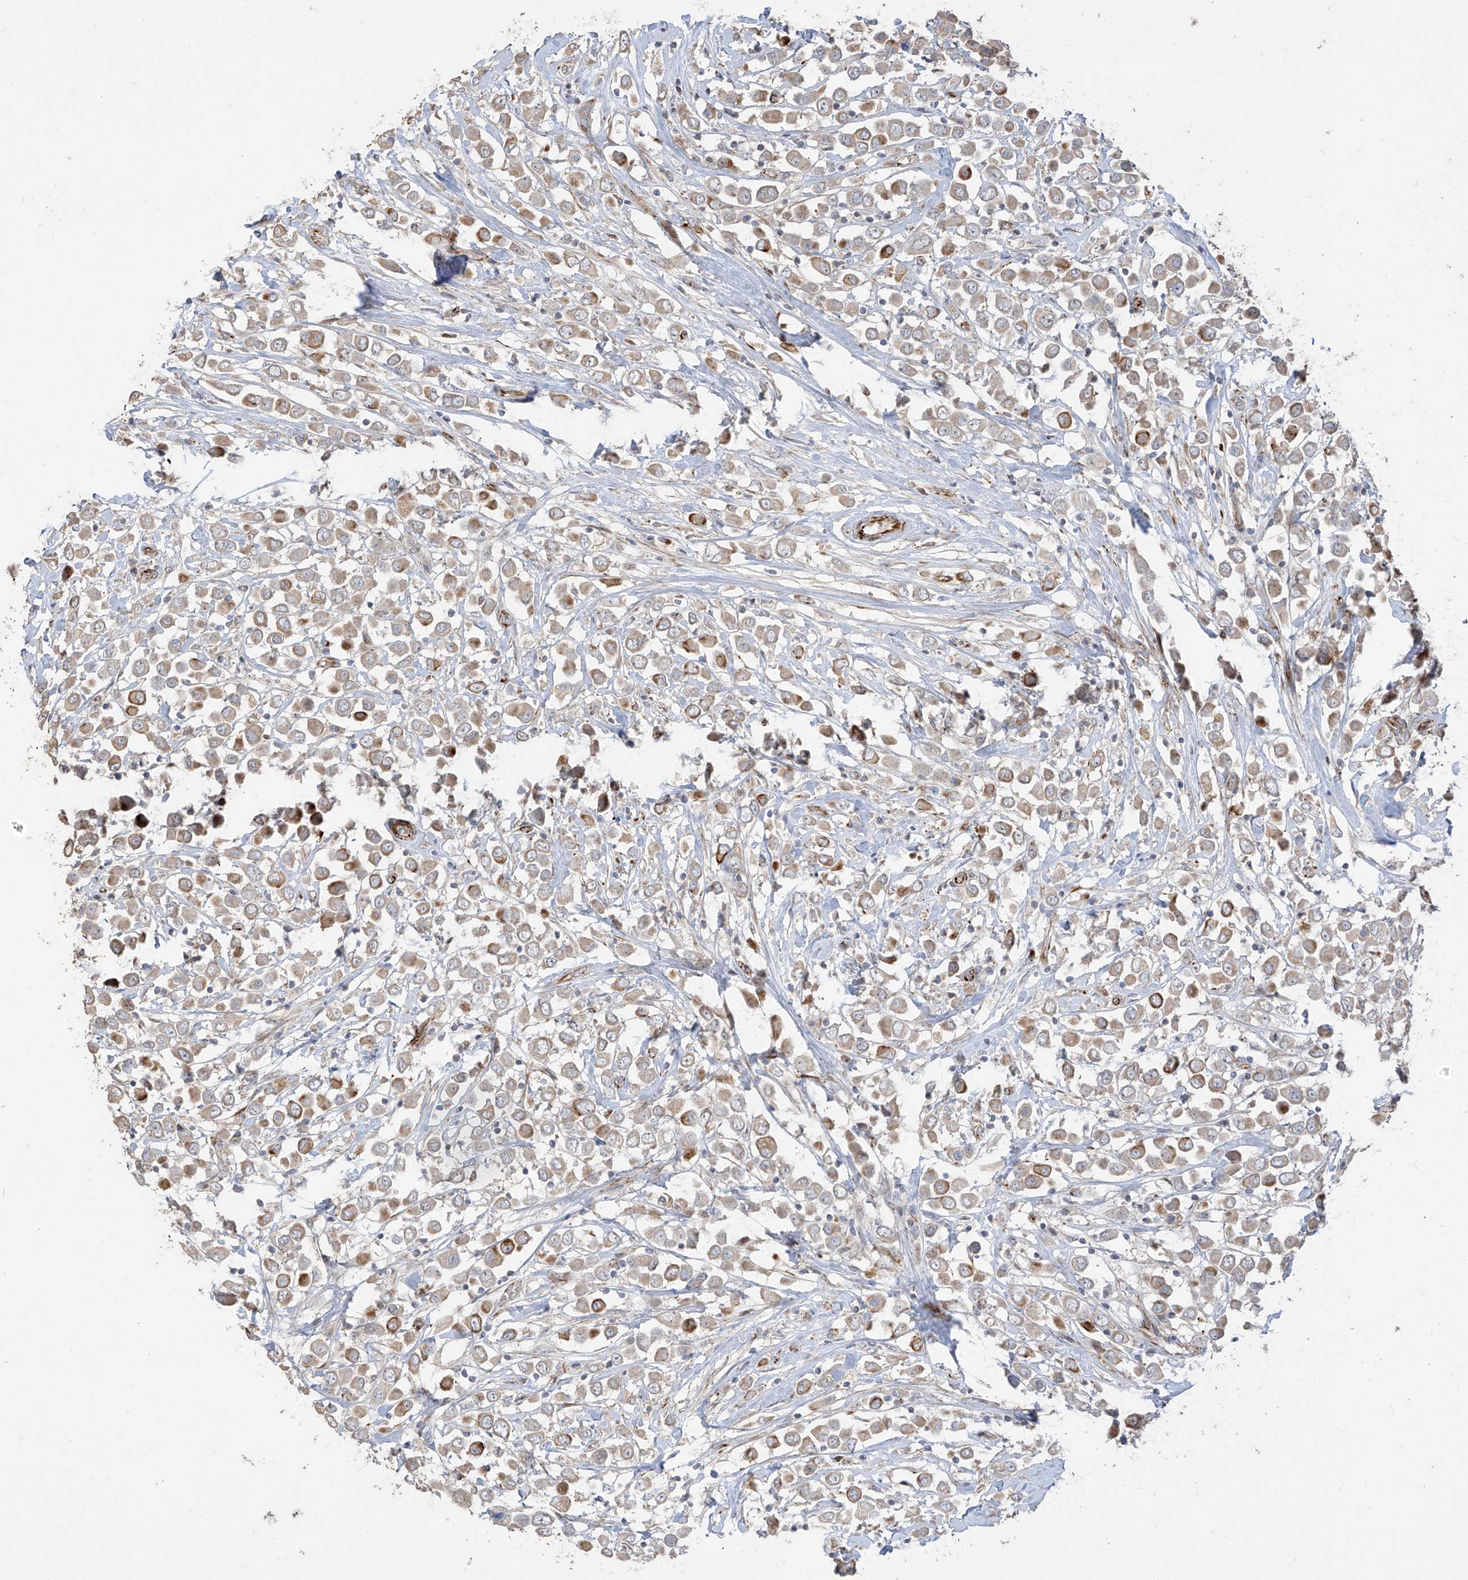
{"staining": {"intensity": "moderate", "quantity": "25%-75%", "location": "cytoplasmic/membranous"}, "tissue": "breast cancer", "cell_type": "Tumor cells", "image_type": "cancer", "snomed": [{"axis": "morphology", "description": "Duct carcinoma"}, {"axis": "topography", "description": "Breast"}], "caption": "IHC of breast infiltrating ductal carcinoma demonstrates medium levels of moderate cytoplasmic/membranous positivity in about 25%-75% of tumor cells. The staining was performed using DAB (3,3'-diaminobenzidine) to visualize the protein expression in brown, while the nuclei were stained in blue with hematoxylin (Magnification: 20x).", "gene": "DCDC2", "patient": {"sex": "female", "age": 61}}